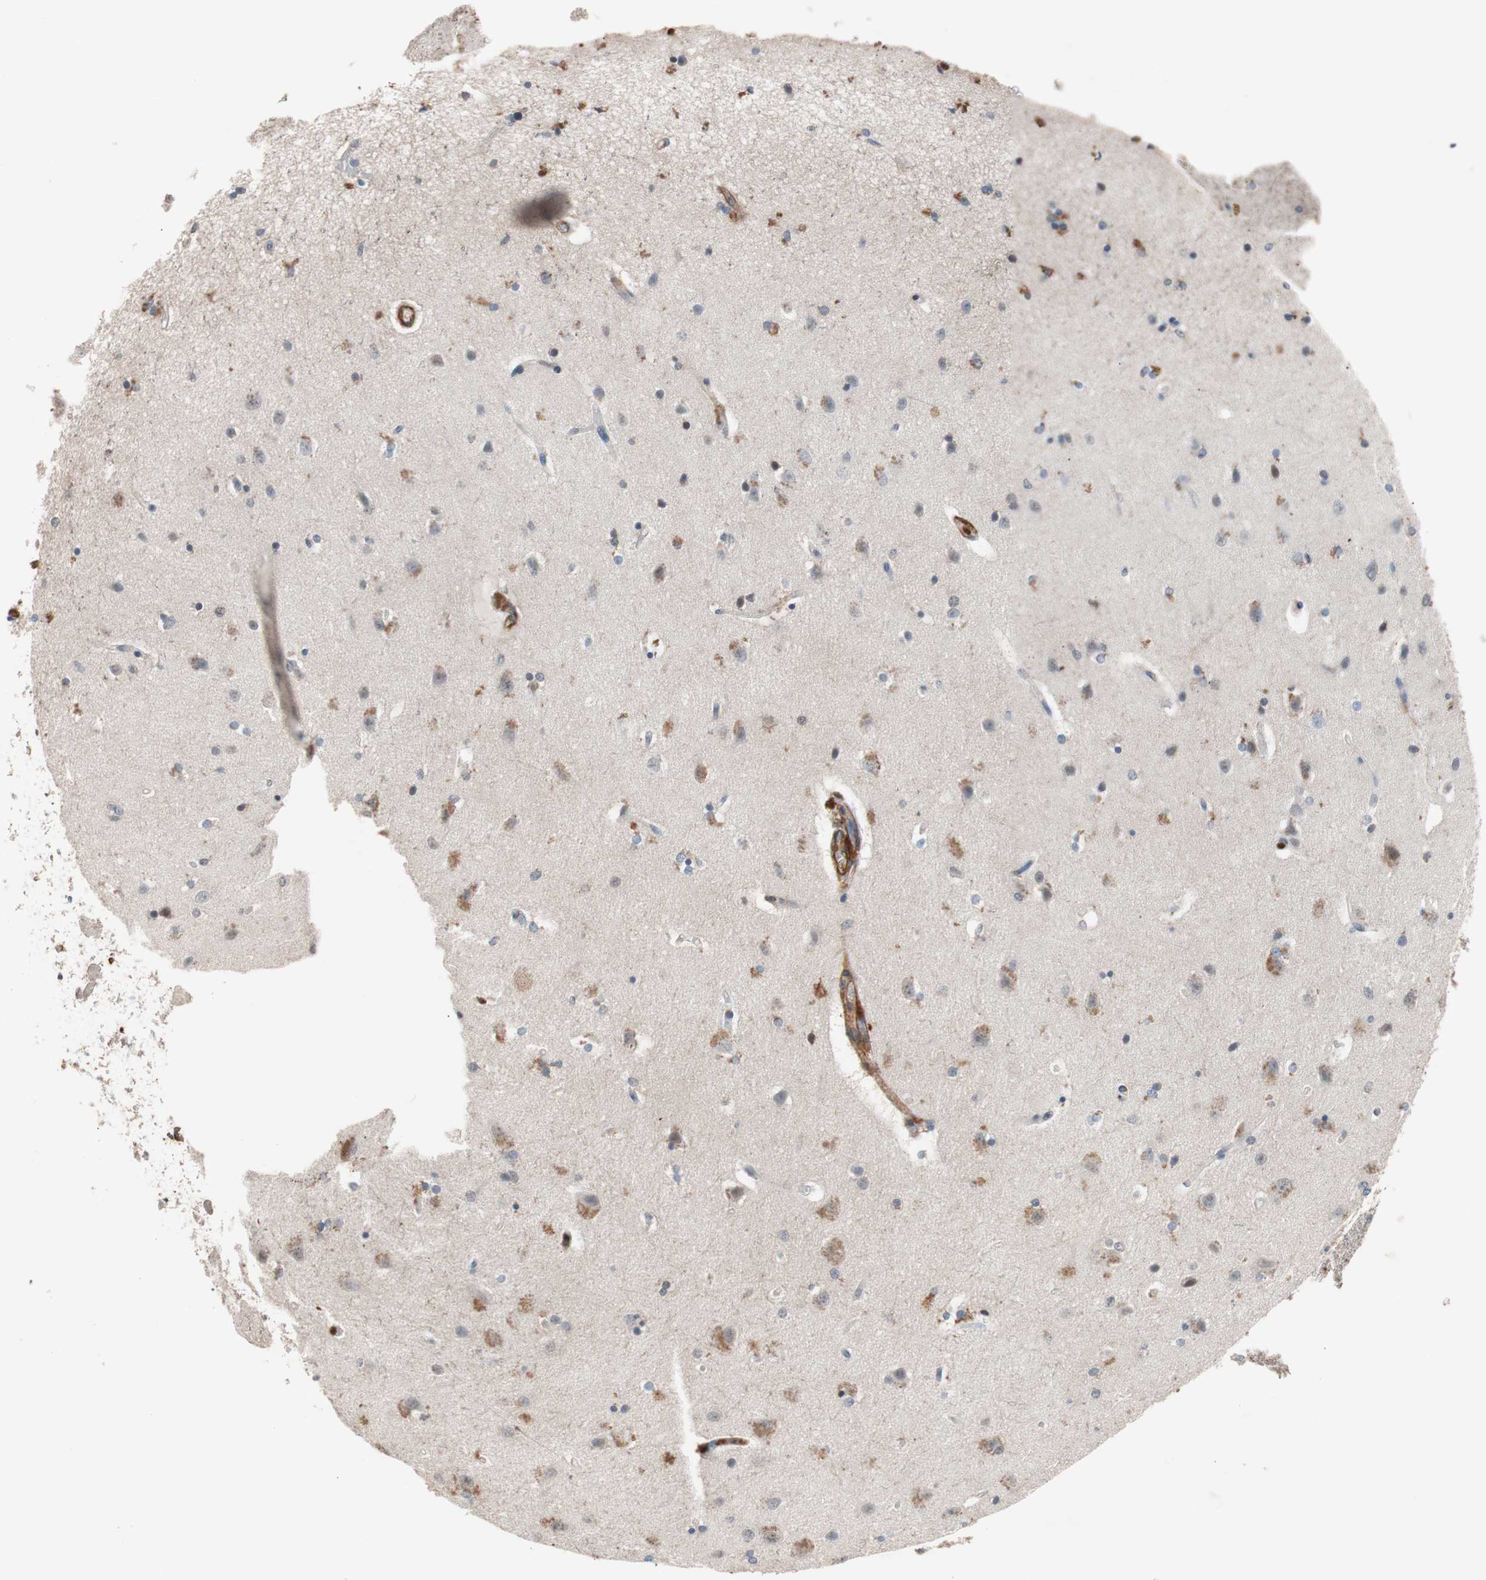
{"staining": {"intensity": "weak", "quantity": "<25%", "location": "cytoplasmic/membranous"}, "tissue": "caudate", "cell_type": "Glial cells", "image_type": "normal", "snomed": [{"axis": "morphology", "description": "Normal tissue, NOS"}, {"axis": "topography", "description": "Lateral ventricle wall"}], "caption": "There is no significant positivity in glial cells of caudate.", "gene": "LITAF", "patient": {"sex": "female", "age": 54}}